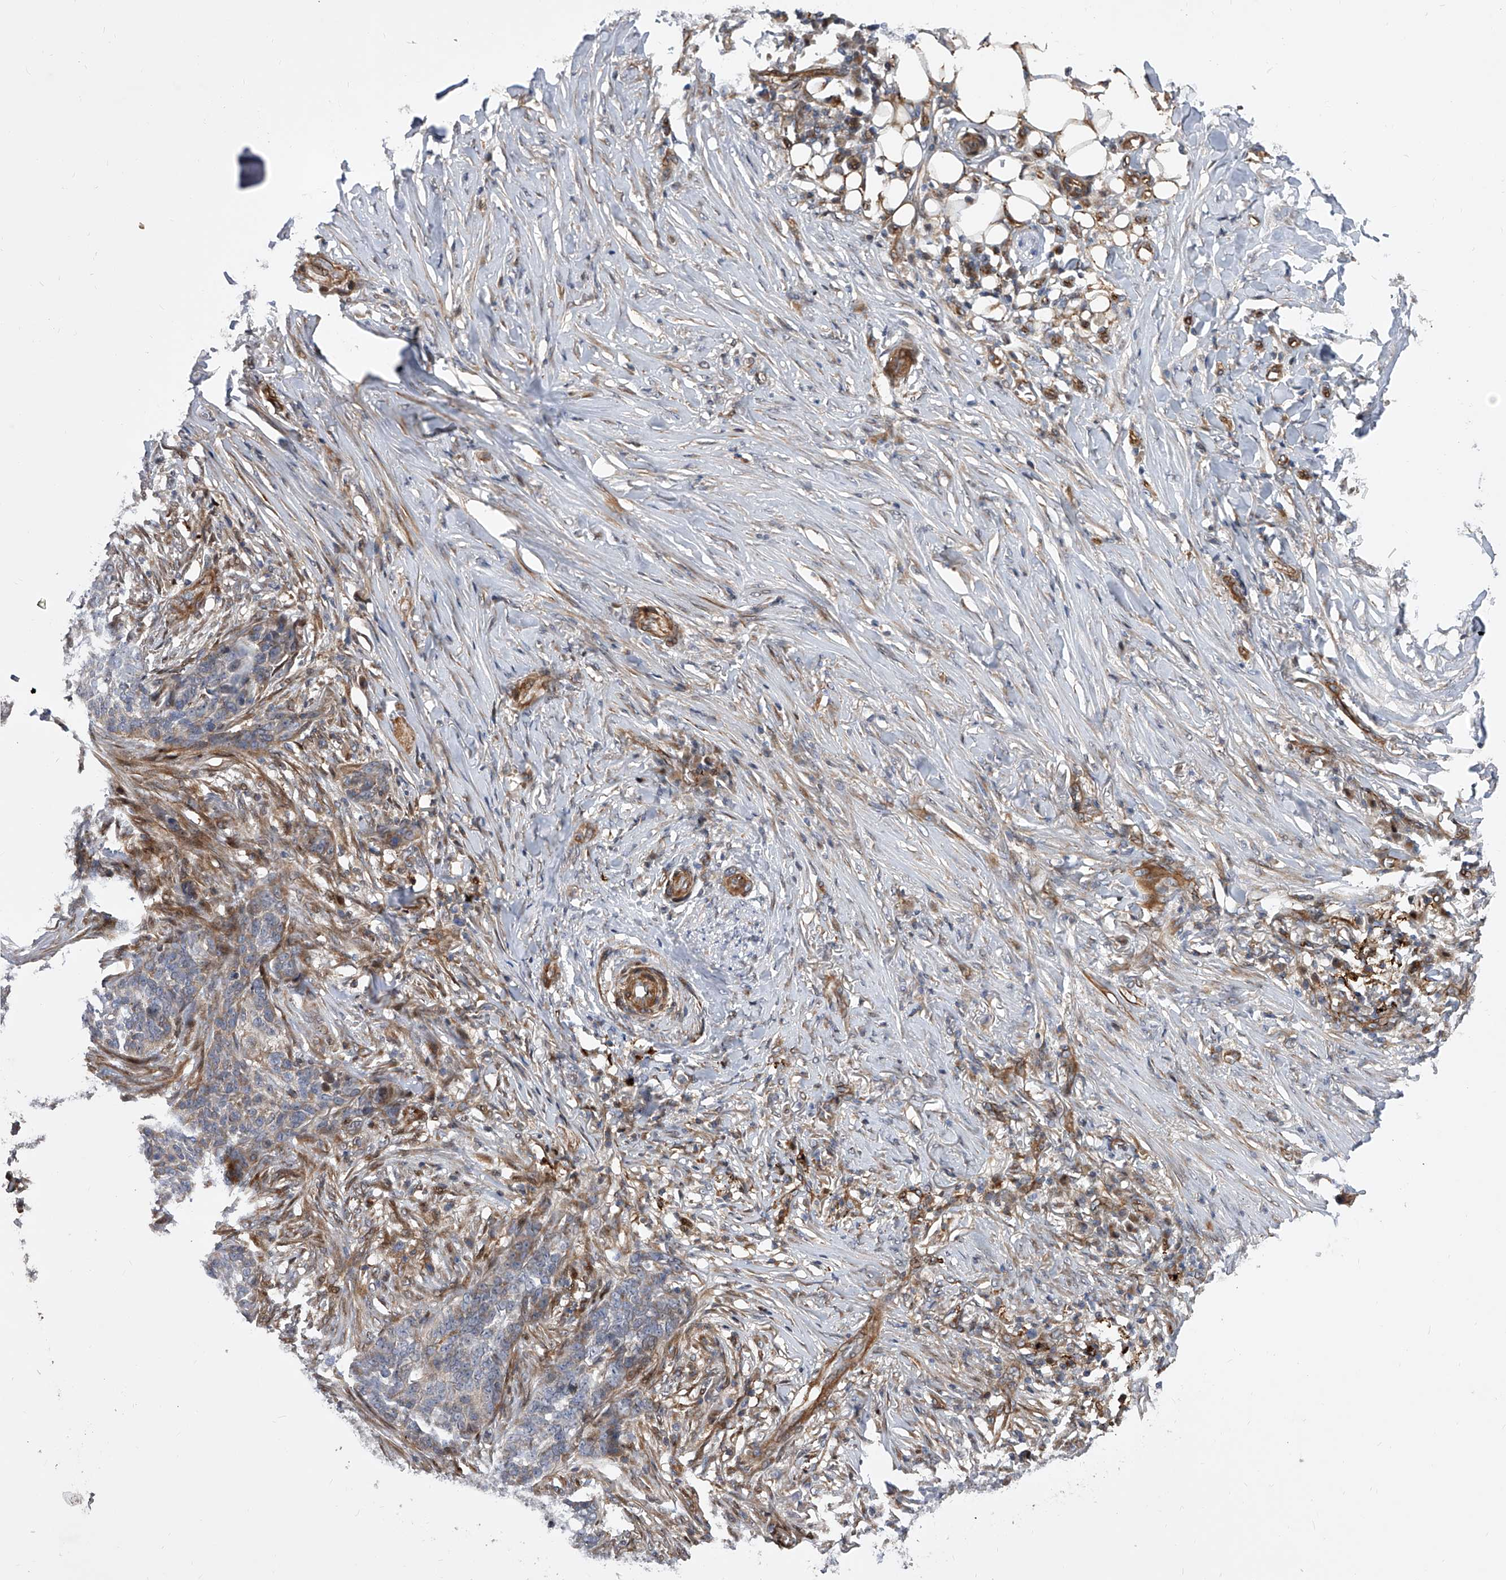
{"staining": {"intensity": "moderate", "quantity": ">75%", "location": "cytoplasmic/membranous"}, "tissue": "skin cancer", "cell_type": "Tumor cells", "image_type": "cancer", "snomed": [{"axis": "morphology", "description": "Basal cell carcinoma"}, {"axis": "topography", "description": "Skin"}], "caption": "Immunohistochemistry (IHC) staining of skin cancer (basal cell carcinoma), which displays medium levels of moderate cytoplasmic/membranous positivity in about >75% of tumor cells indicating moderate cytoplasmic/membranous protein expression. The staining was performed using DAB (3,3'-diaminobenzidine) (brown) for protein detection and nuclei were counterstained in hematoxylin (blue).", "gene": "PDSS2", "patient": {"sex": "male", "age": 85}}